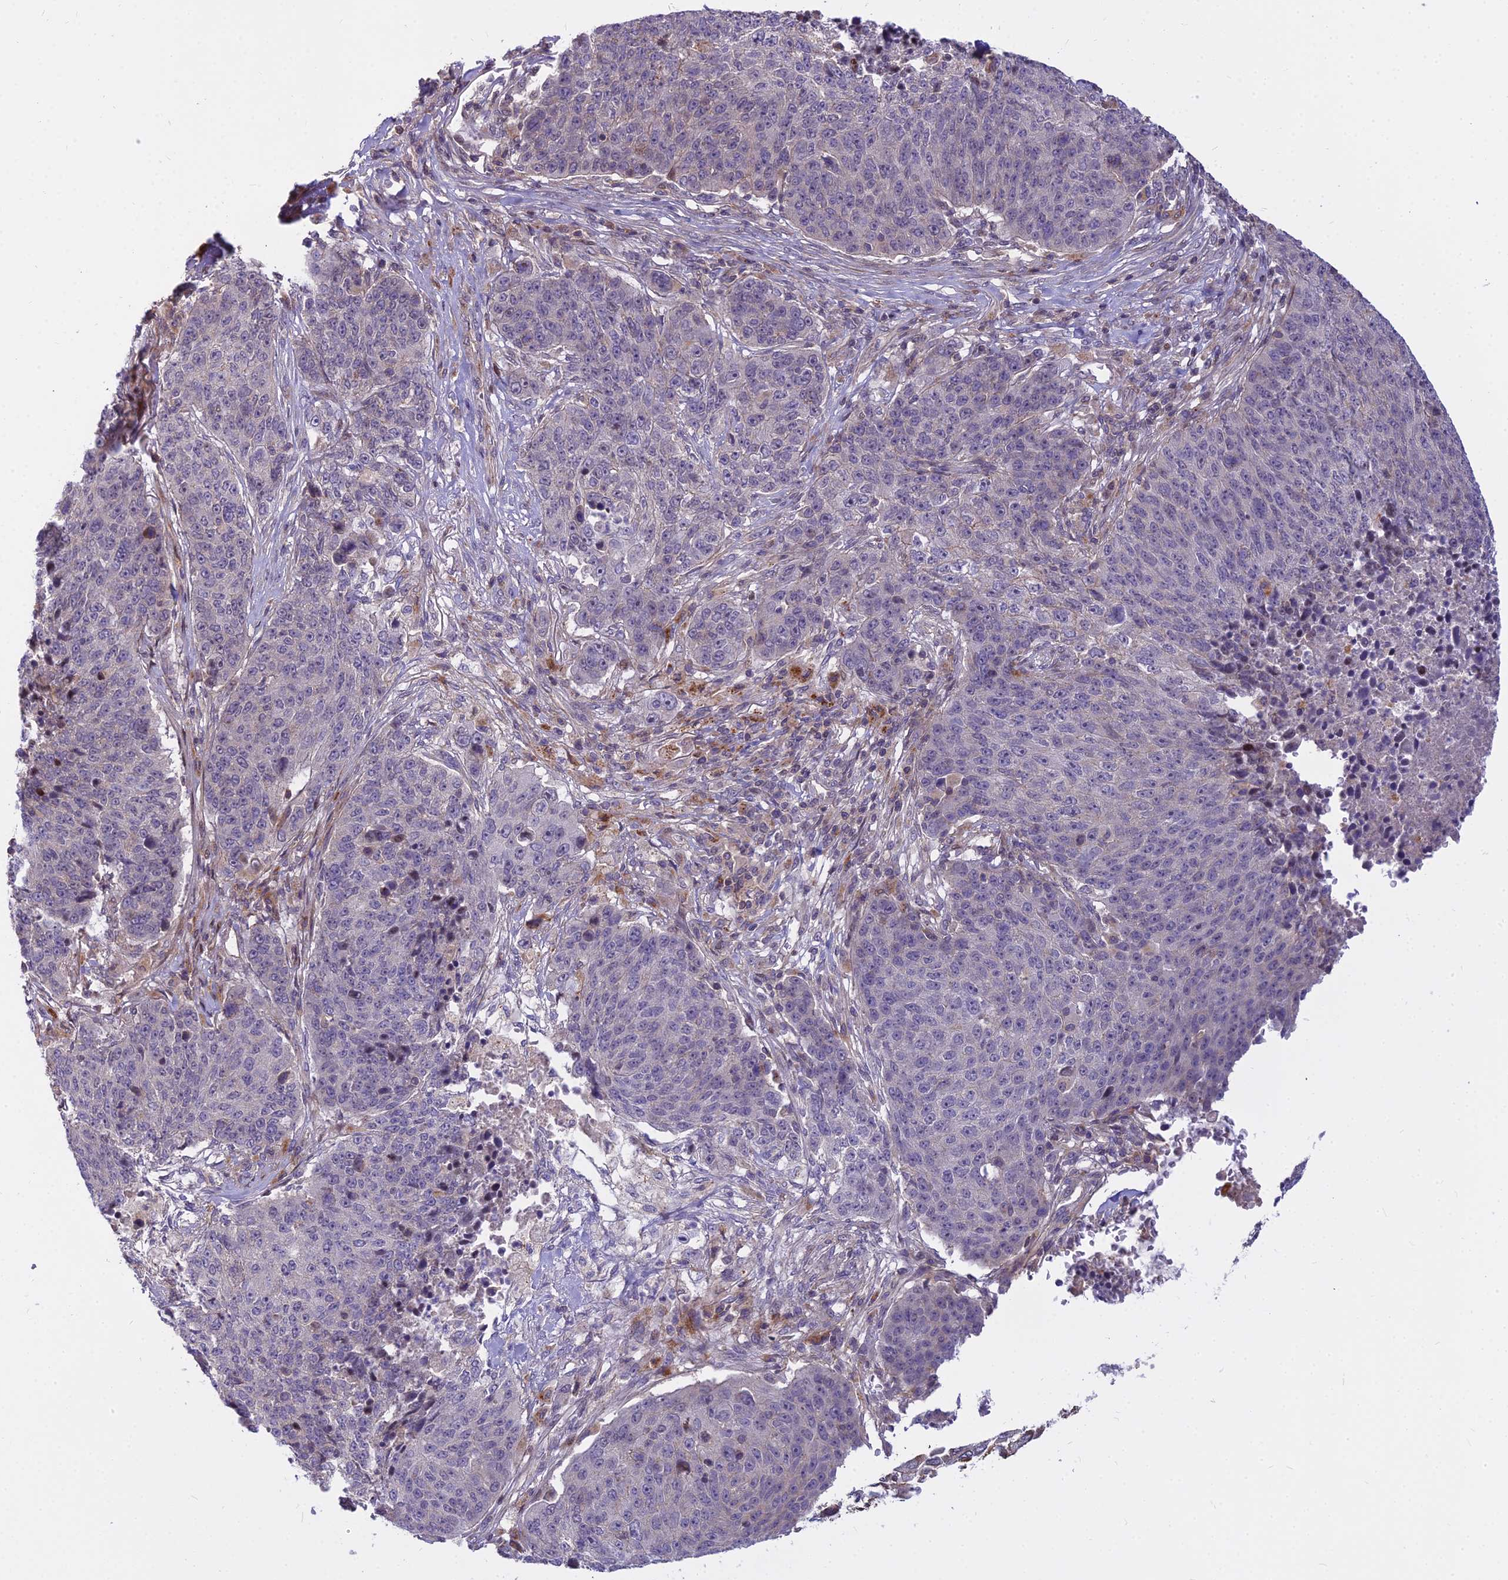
{"staining": {"intensity": "negative", "quantity": "none", "location": "none"}, "tissue": "lung cancer", "cell_type": "Tumor cells", "image_type": "cancer", "snomed": [{"axis": "morphology", "description": "Normal tissue, NOS"}, {"axis": "morphology", "description": "Squamous cell carcinoma, NOS"}, {"axis": "topography", "description": "Lymph node"}, {"axis": "topography", "description": "Lung"}], "caption": "Tumor cells show no significant protein expression in lung cancer (squamous cell carcinoma).", "gene": "GLYATL3", "patient": {"sex": "male", "age": 66}}